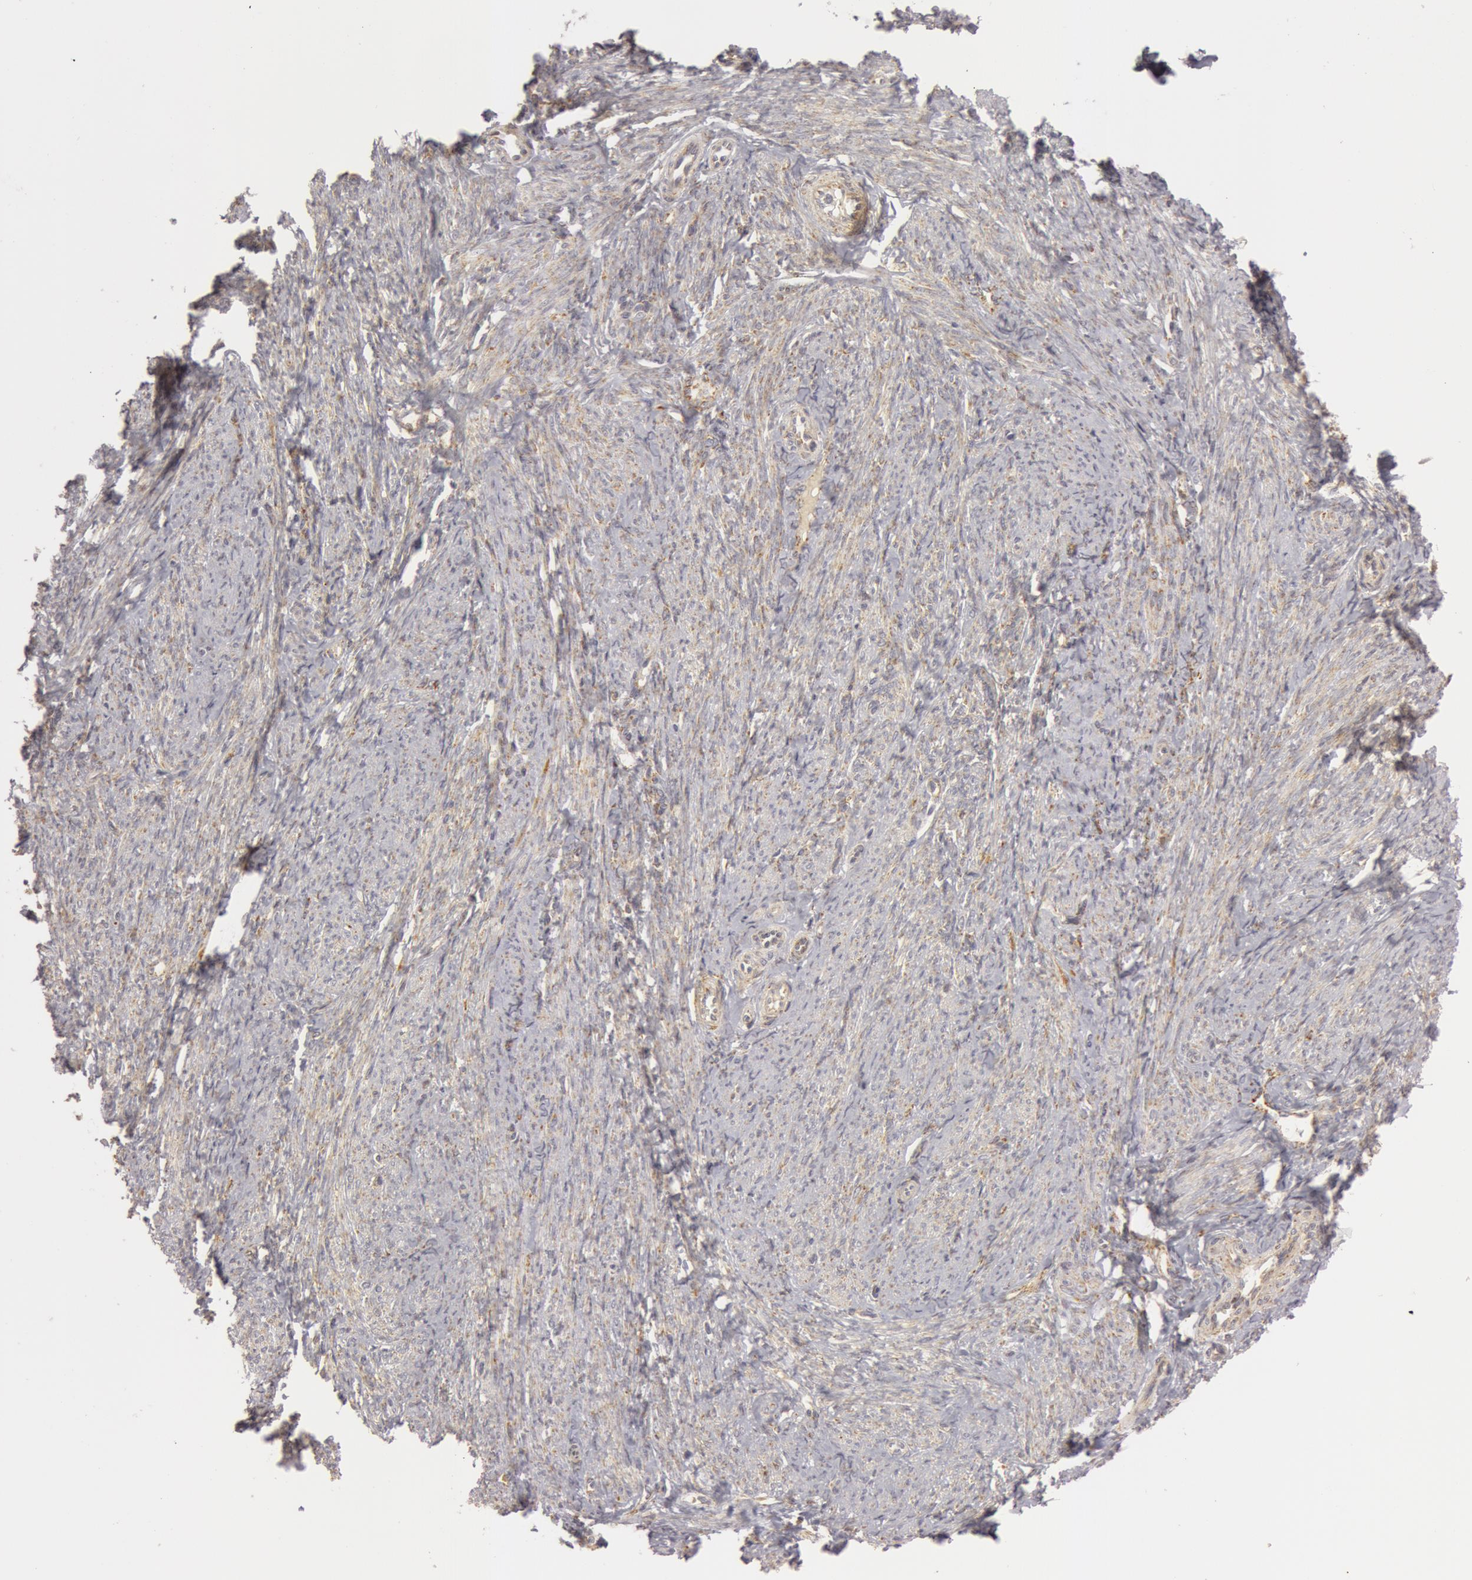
{"staining": {"intensity": "negative", "quantity": "none", "location": "none"}, "tissue": "smooth muscle", "cell_type": "Smooth muscle cells", "image_type": "normal", "snomed": [{"axis": "morphology", "description": "Normal tissue, NOS"}, {"axis": "topography", "description": "Smooth muscle"}, {"axis": "topography", "description": "Cervix"}], "caption": "Histopathology image shows no significant protein staining in smooth muscle cells of normal smooth muscle. Brightfield microscopy of immunohistochemistry (IHC) stained with DAB (brown) and hematoxylin (blue), captured at high magnification.", "gene": "C7", "patient": {"sex": "female", "age": 70}}